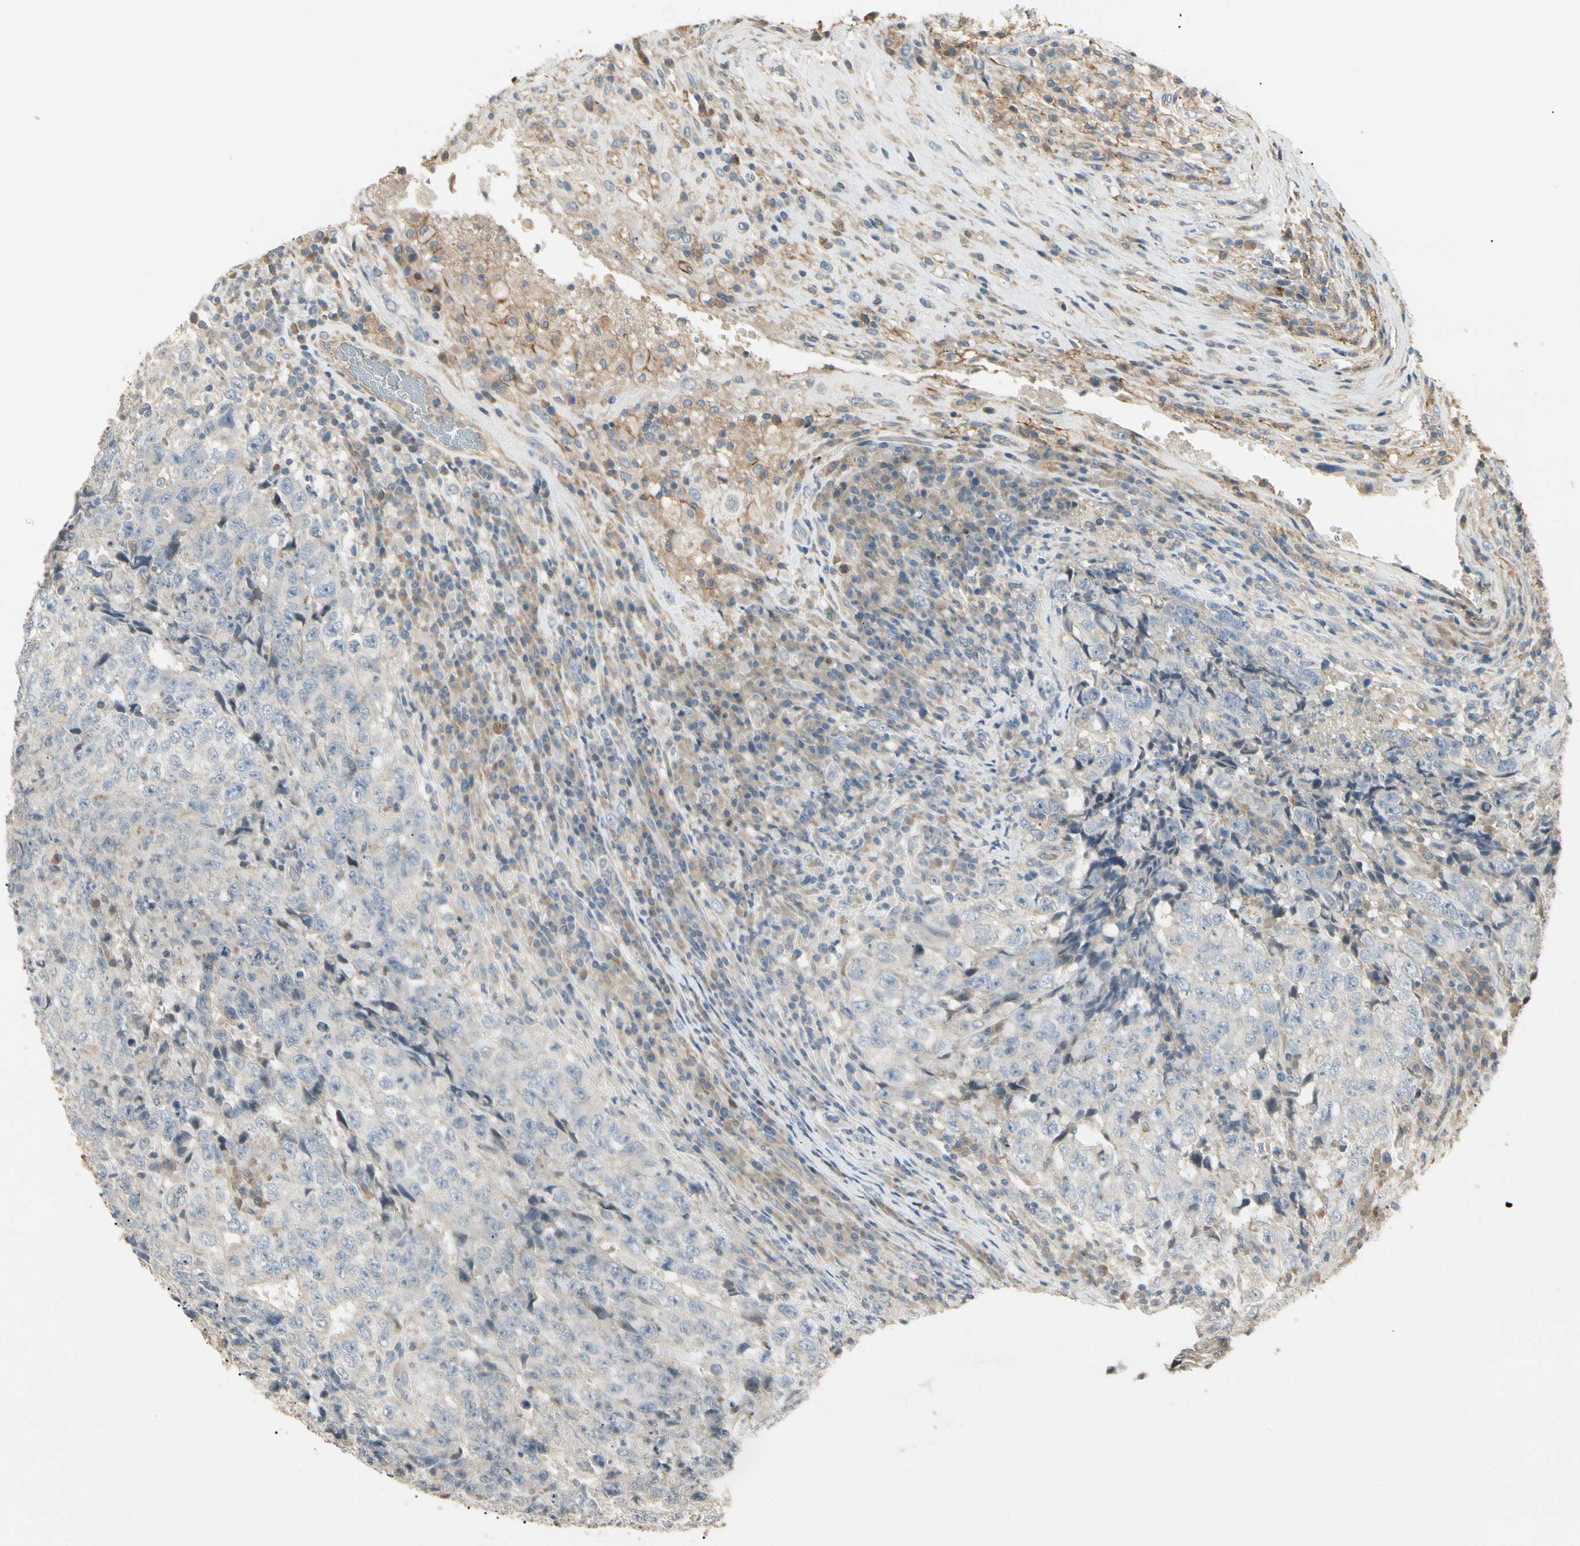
{"staining": {"intensity": "weak", "quantity": "<25%", "location": "cytoplasmic/membranous"}, "tissue": "testis cancer", "cell_type": "Tumor cells", "image_type": "cancer", "snomed": [{"axis": "morphology", "description": "Necrosis, NOS"}, {"axis": "morphology", "description": "Carcinoma, Embryonal, NOS"}, {"axis": "topography", "description": "Testis"}], "caption": "Immunohistochemical staining of testis cancer (embryonal carcinoma) reveals no significant positivity in tumor cells.", "gene": "P3H2", "patient": {"sex": "male", "age": 19}}